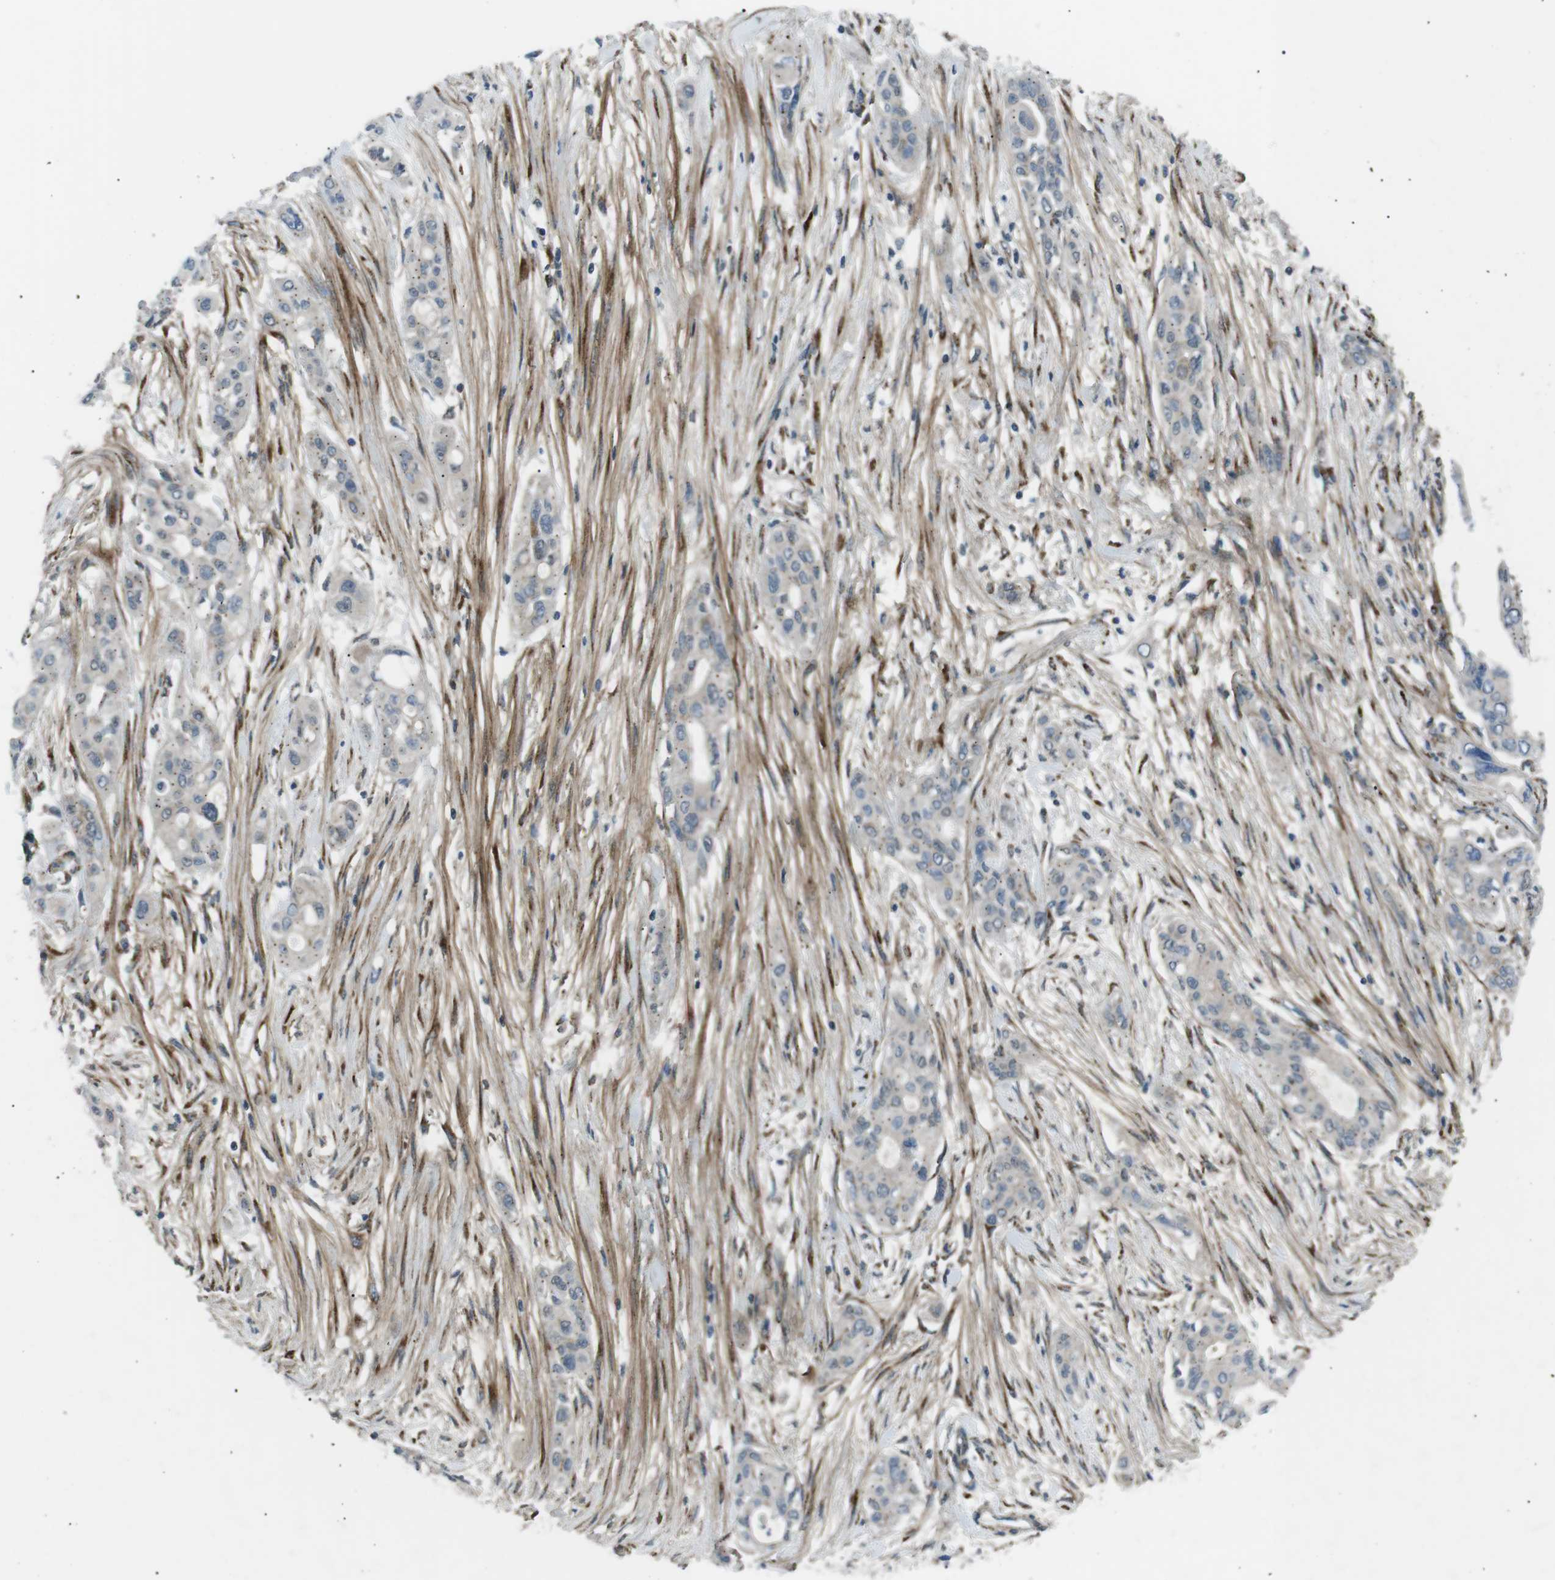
{"staining": {"intensity": "moderate", "quantity": "<25%", "location": "cytoplasmic/membranous"}, "tissue": "pancreatic cancer", "cell_type": "Tumor cells", "image_type": "cancer", "snomed": [{"axis": "morphology", "description": "Adenocarcinoma, NOS"}, {"axis": "topography", "description": "Pancreas"}], "caption": "Moderate cytoplasmic/membranous positivity for a protein is present in about <25% of tumor cells of pancreatic cancer (adenocarcinoma) using immunohistochemistry (IHC).", "gene": "ARID5B", "patient": {"sex": "female", "age": 60}}